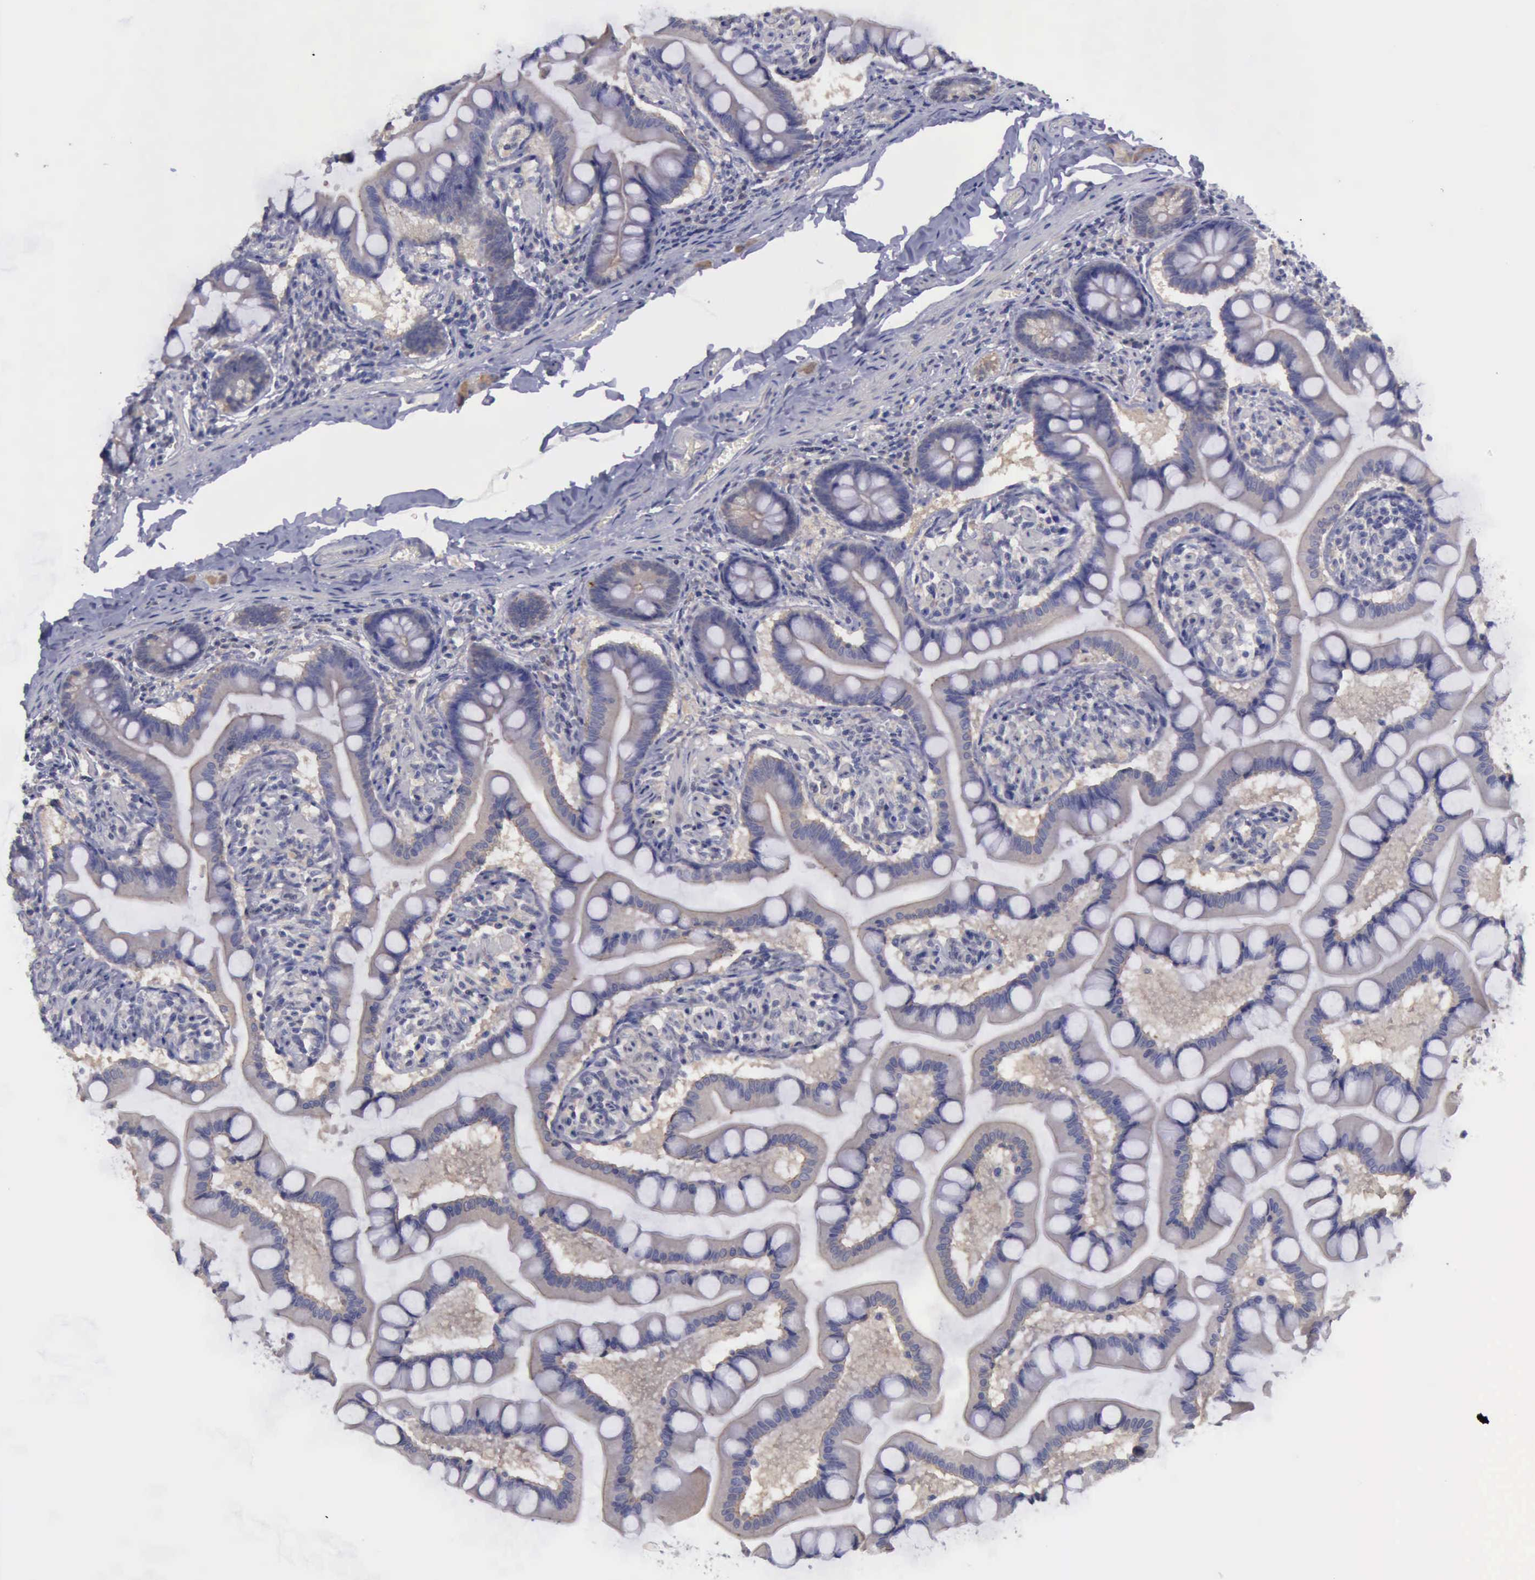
{"staining": {"intensity": "weak", "quantity": ">75%", "location": "cytoplasmic/membranous"}, "tissue": "small intestine", "cell_type": "Glandular cells", "image_type": "normal", "snomed": [{"axis": "morphology", "description": "Normal tissue, NOS"}, {"axis": "topography", "description": "Small intestine"}], "caption": "This histopathology image demonstrates immunohistochemistry (IHC) staining of benign small intestine, with low weak cytoplasmic/membranous expression in approximately >75% of glandular cells.", "gene": "PHKA1", "patient": {"sex": "male", "age": 41}}